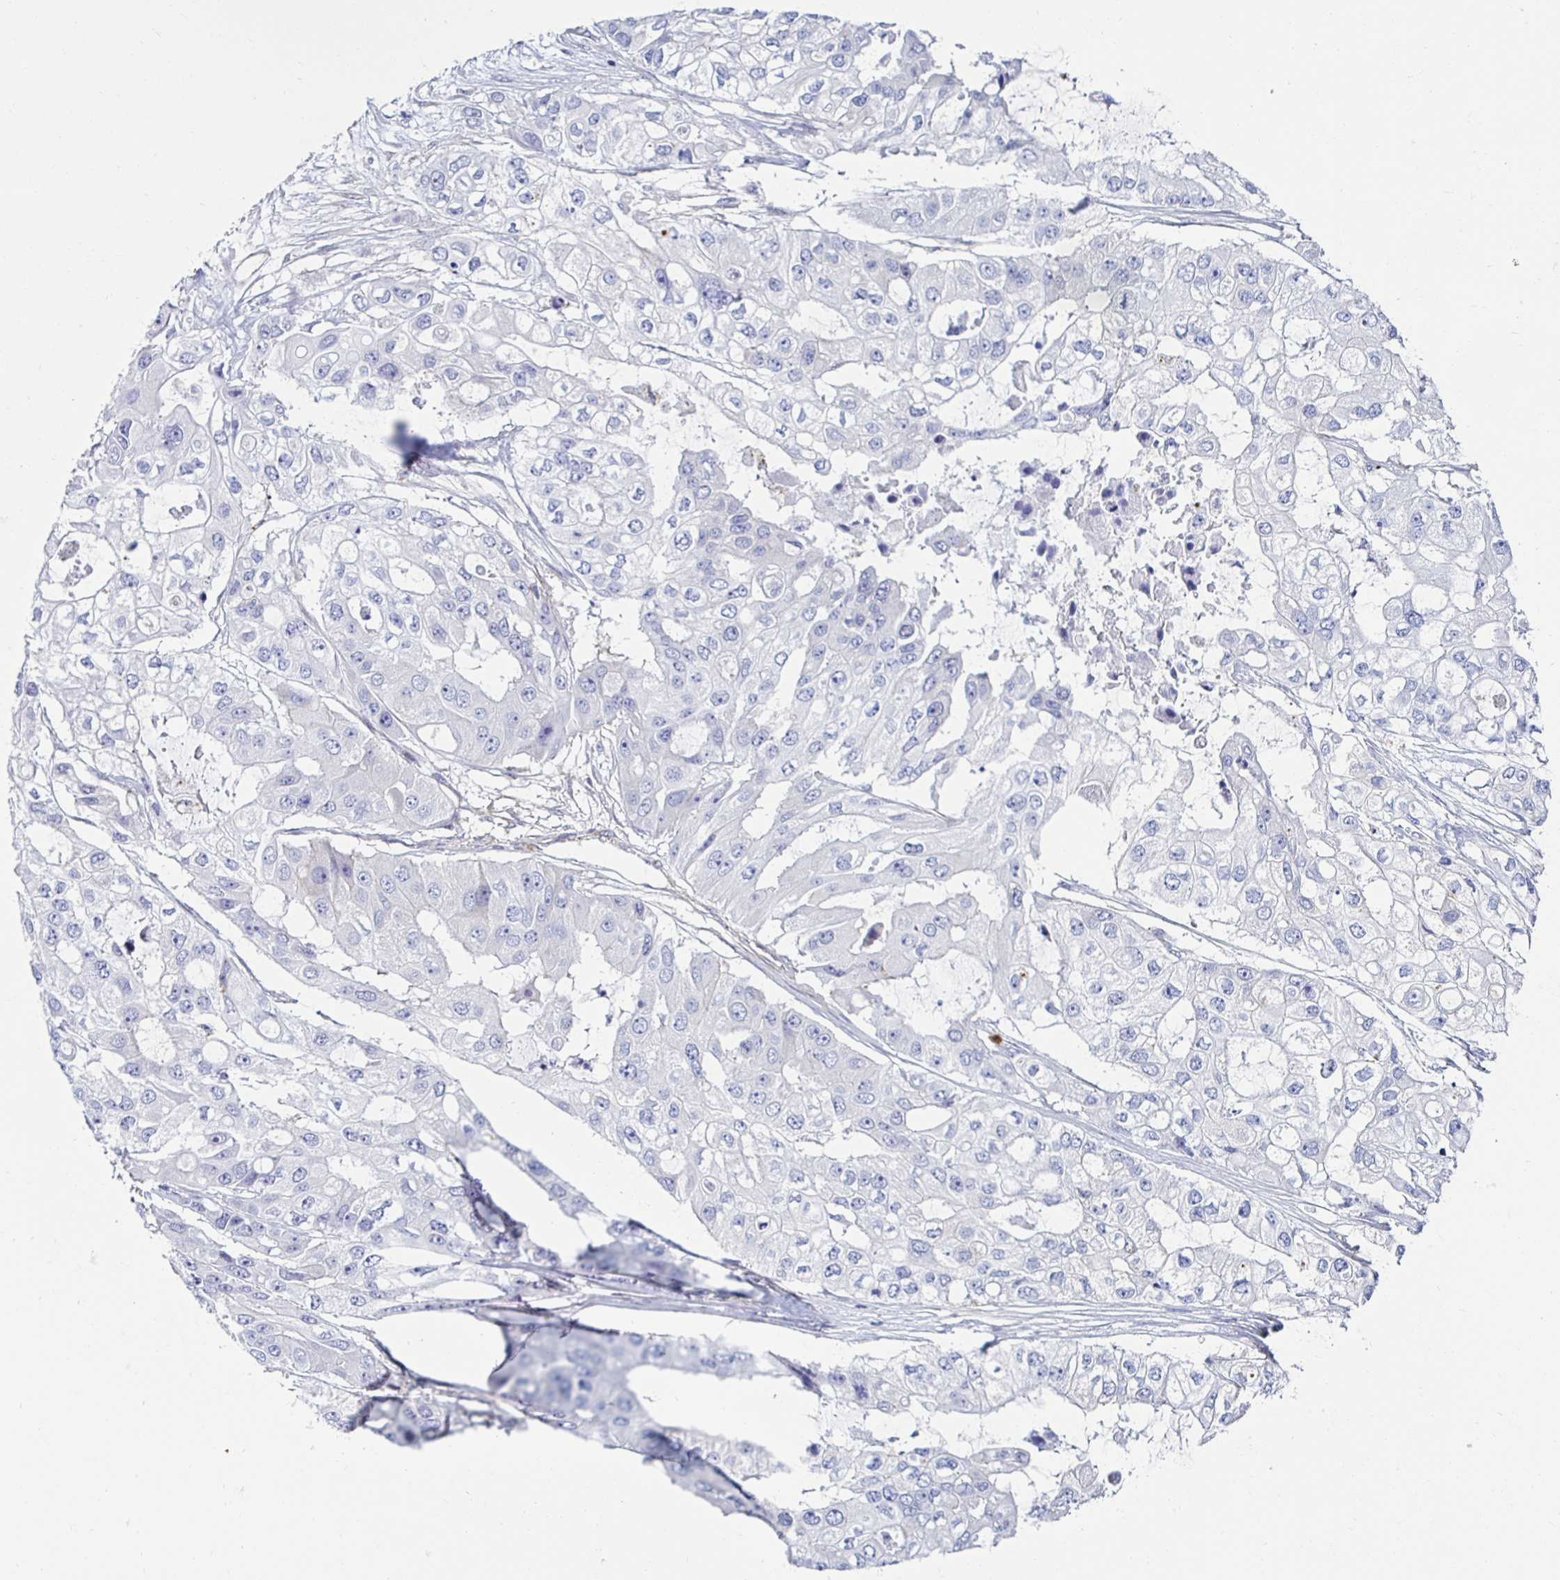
{"staining": {"intensity": "negative", "quantity": "none", "location": "none"}, "tissue": "ovarian cancer", "cell_type": "Tumor cells", "image_type": "cancer", "snomed": [{"axis": "morphology", "description": "Cystadenocarcinoma, serous, NOS"}, {"axis": "topography", "description": "Ovary"}], "caption": "A high-resolution photomicrograph shows IHC staining of ovarian serous cystadenocarcinoma, which displays no significant staining in tumor cells.", "gene": "ANKRD62", "patient": {"sex": "female", "age": 56}}